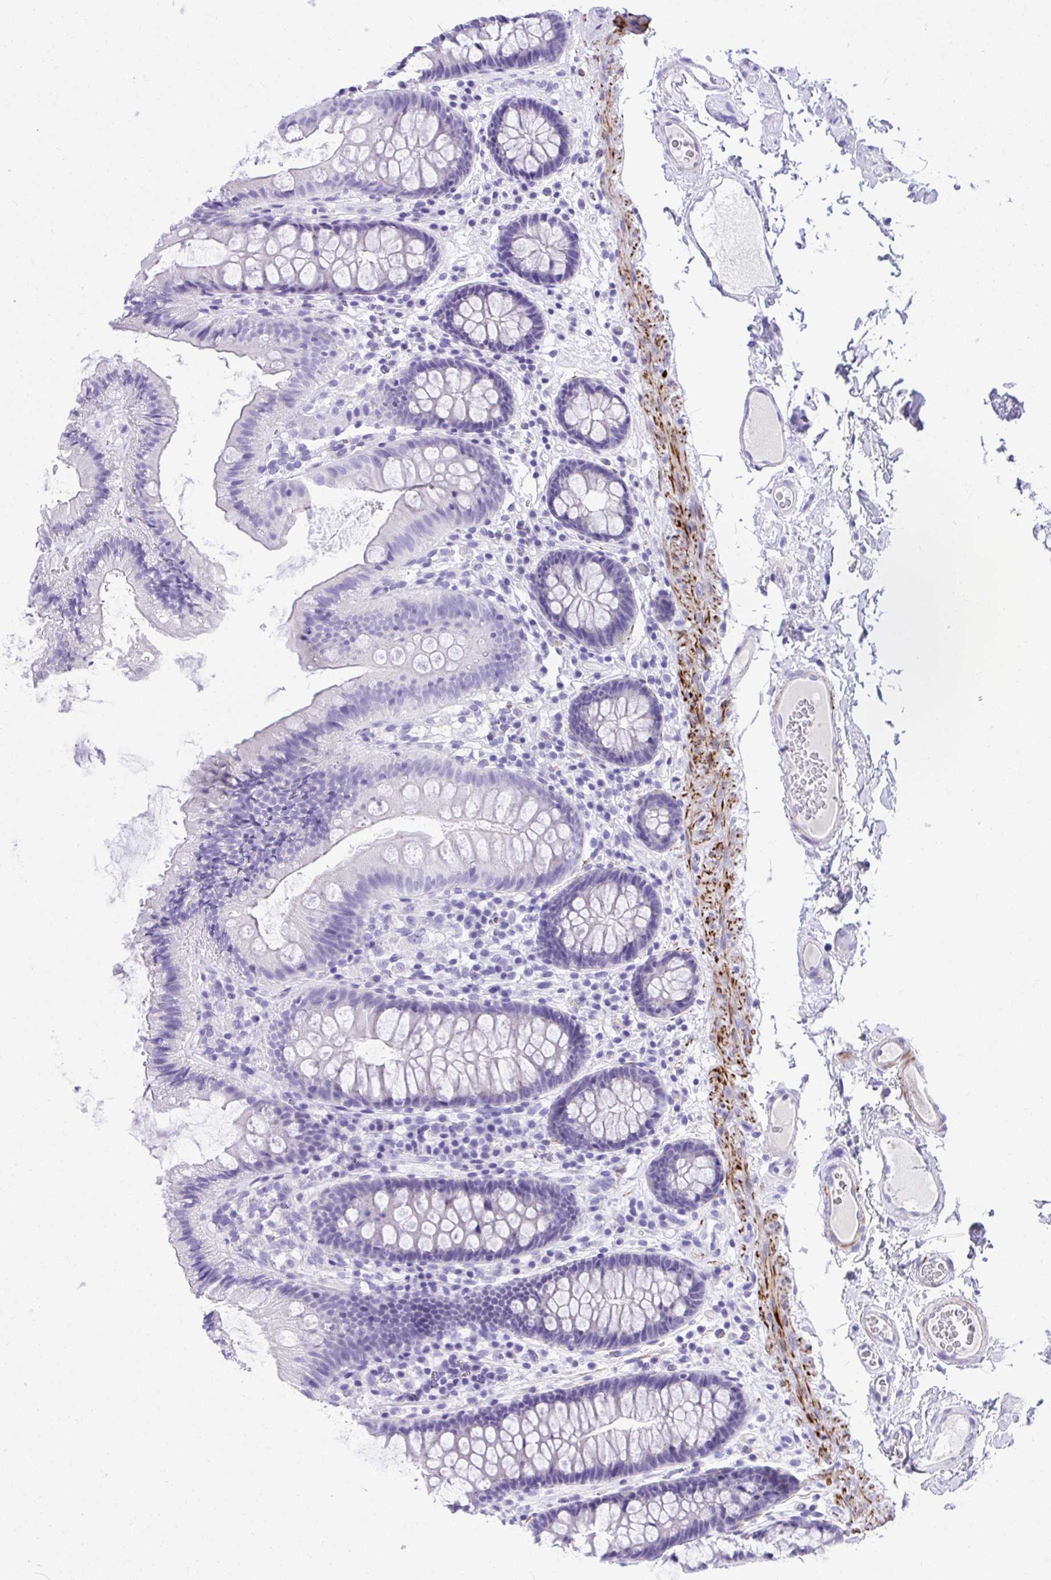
{"staining": {"intensity": "negative", "quantity": "none", "location": "none"}, "tissue": "colon", "cell_type": "Endothelial cells", "image_type": "normal", "snomed": [{"axis": "morphology", "description": "Normal tissue, NOS"}, {"axis": "topography", "description": "Colon"}], "caption": "The photomicrograph reveals no staining of endothelial cells in normal colon. (DAB IHC visualized using brightfield microscopy, high magnification).", "gene": "KCNN4", "patient": {"sex": "male", "age": 84}}